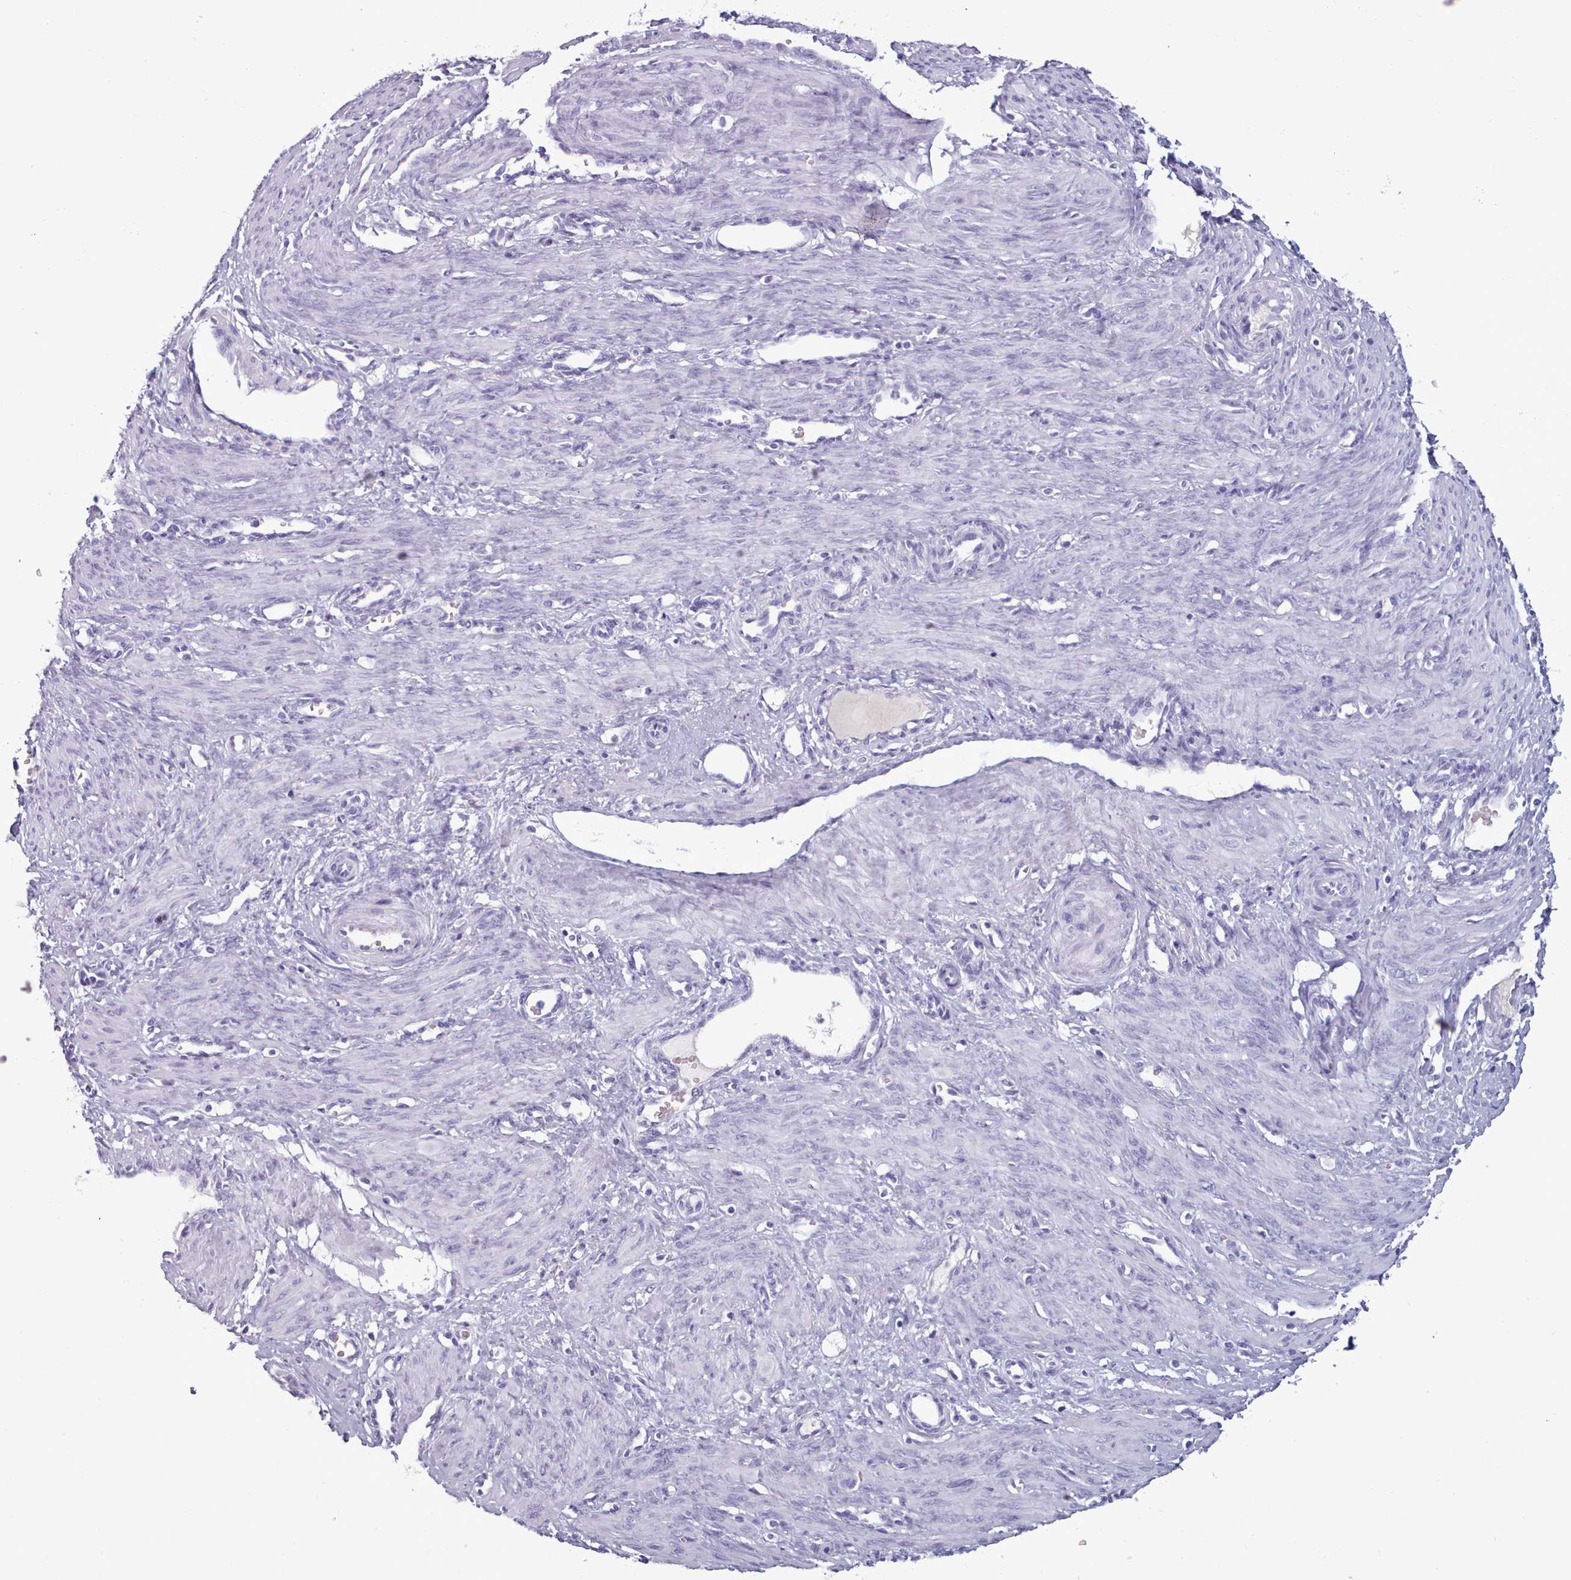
{"staining": {"intensity": "negative", "quantity": "none", "location": "none"}, "tissue": "smooth muscle", "cell_type": "Smooth muscle cells", "image_type": "normal", "snomed": [{"axis": "morphology", "description": "Normal tissue, NOS"}, {"axis": "topography", "description": "Endometrium"}], "caption": "A micrograph of human smooth muscle is negative for staining in smooth muscle cells. The staining was performed using DAB (3,3'-diaminobenzidine) to visualize the protein expression in brown, while the nuclei were stained in blue with hematoxylin (Magnification: 20x).", "gene": "ZNF43", "patient": {"sex": "female", "age": 33}}